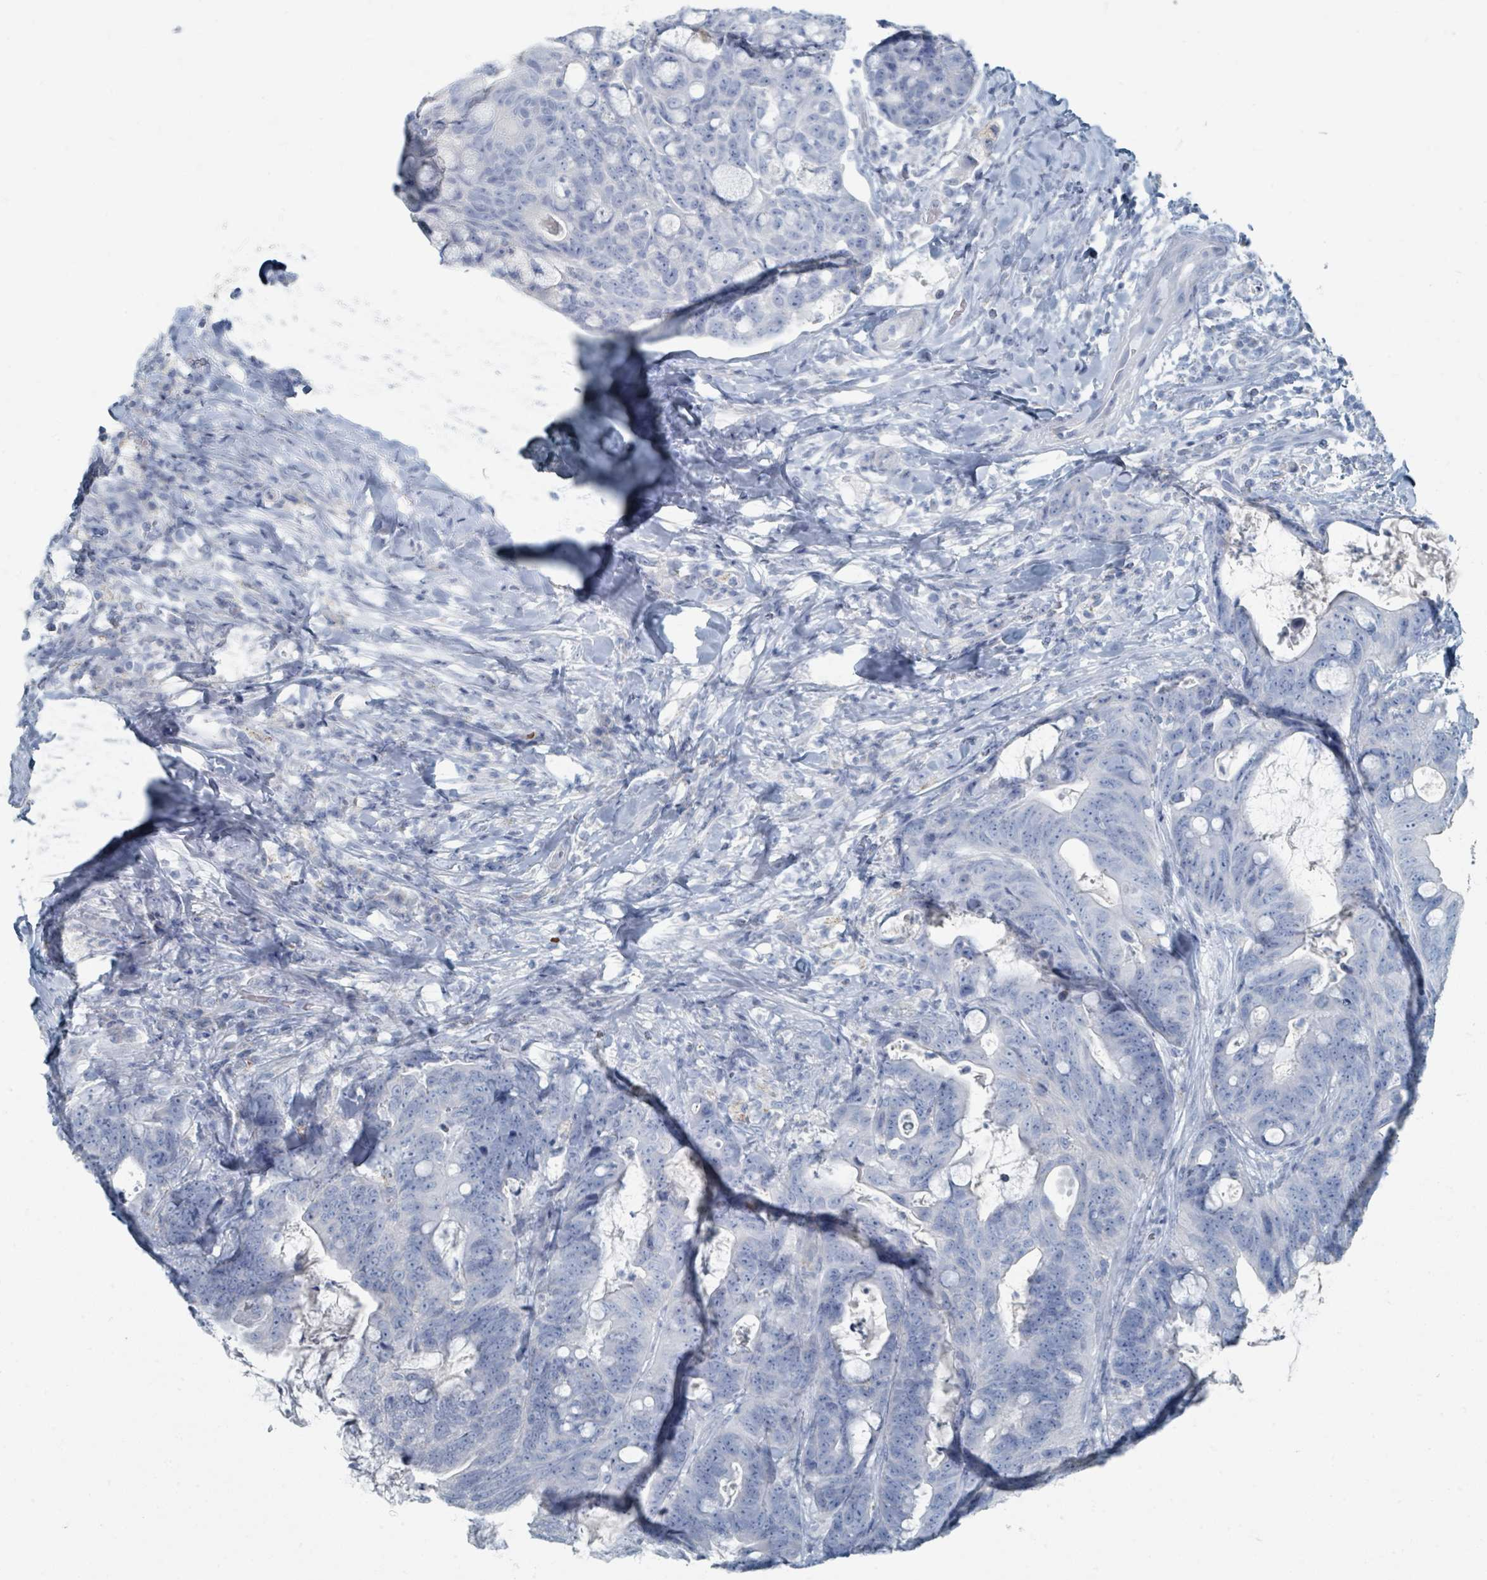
{"staining": {"intensity": "negative", "quantity": "none", "location": "none"}, "tissue": "colorectal cancer", "cell_type": "Tumor cells", "image_type": "cancer", "snomed": [{"axis": "morphology", "description": "Adenocarcinoma, NOS"}, {"axis": "topography", "description": "Colon"}], "caption": "This micrograph is of colorectal cancer stained with IHC to label a protein in brown with the nuclei are counter-stained blue. There is no staining in tumor cells.", "gene": "GAMT", "patient": {"sex": "female", "age": 82}}